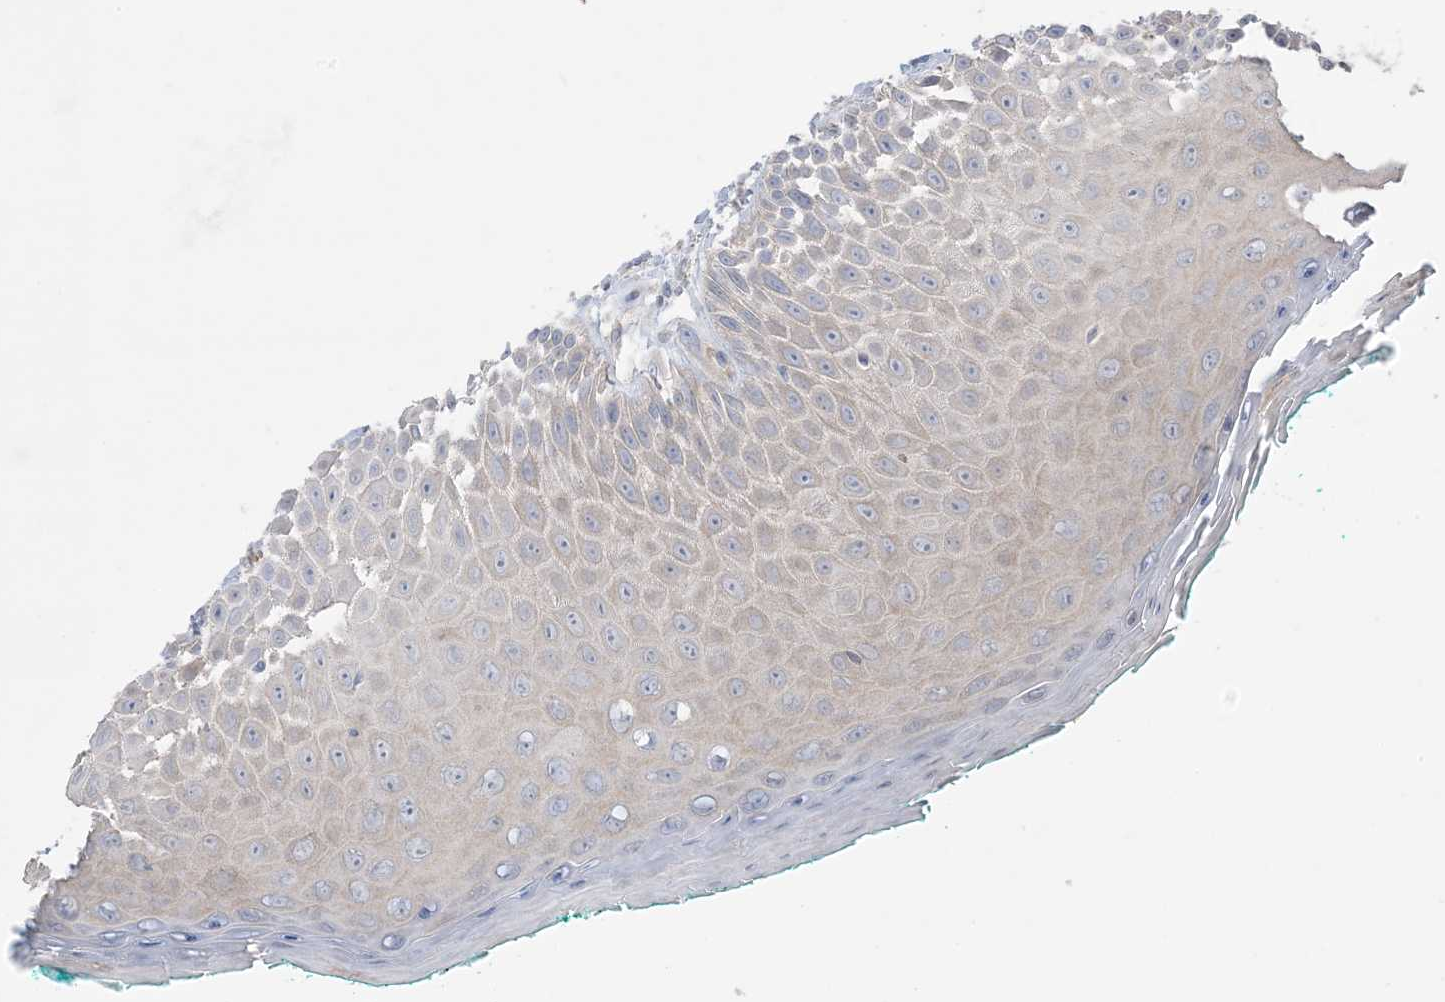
{"staining": {"intensity": "moderate", "quantity": "25%-75%", "location": "cytoplasmic/membranous"}, "tissue": "oral mucosa", "cell_type": "Squamous epithelial cells", "image_type": "normal", "snomed": [{"axis": "morphology", "description": "Normal tissue, NOS"}, {"axis": "topography", "description": "Oral tissue"}], "caption": "High-magnification brightfield microscopy of unremarkable oral mucosa stained with DAB (brown) and counterstained with hematoxylin (blue). squamous epithelial cells exhibit moderate cytoplasmic/membranous expression is seen in about25%-75% of cells. The staining was performed using DAB to visualize the protein expression in brown, while the nuclei were stained in blue with hematoxylin (Magnification: 20x).", "gene": "CCNY", "patient": {"sex": "female", "age": 70}}